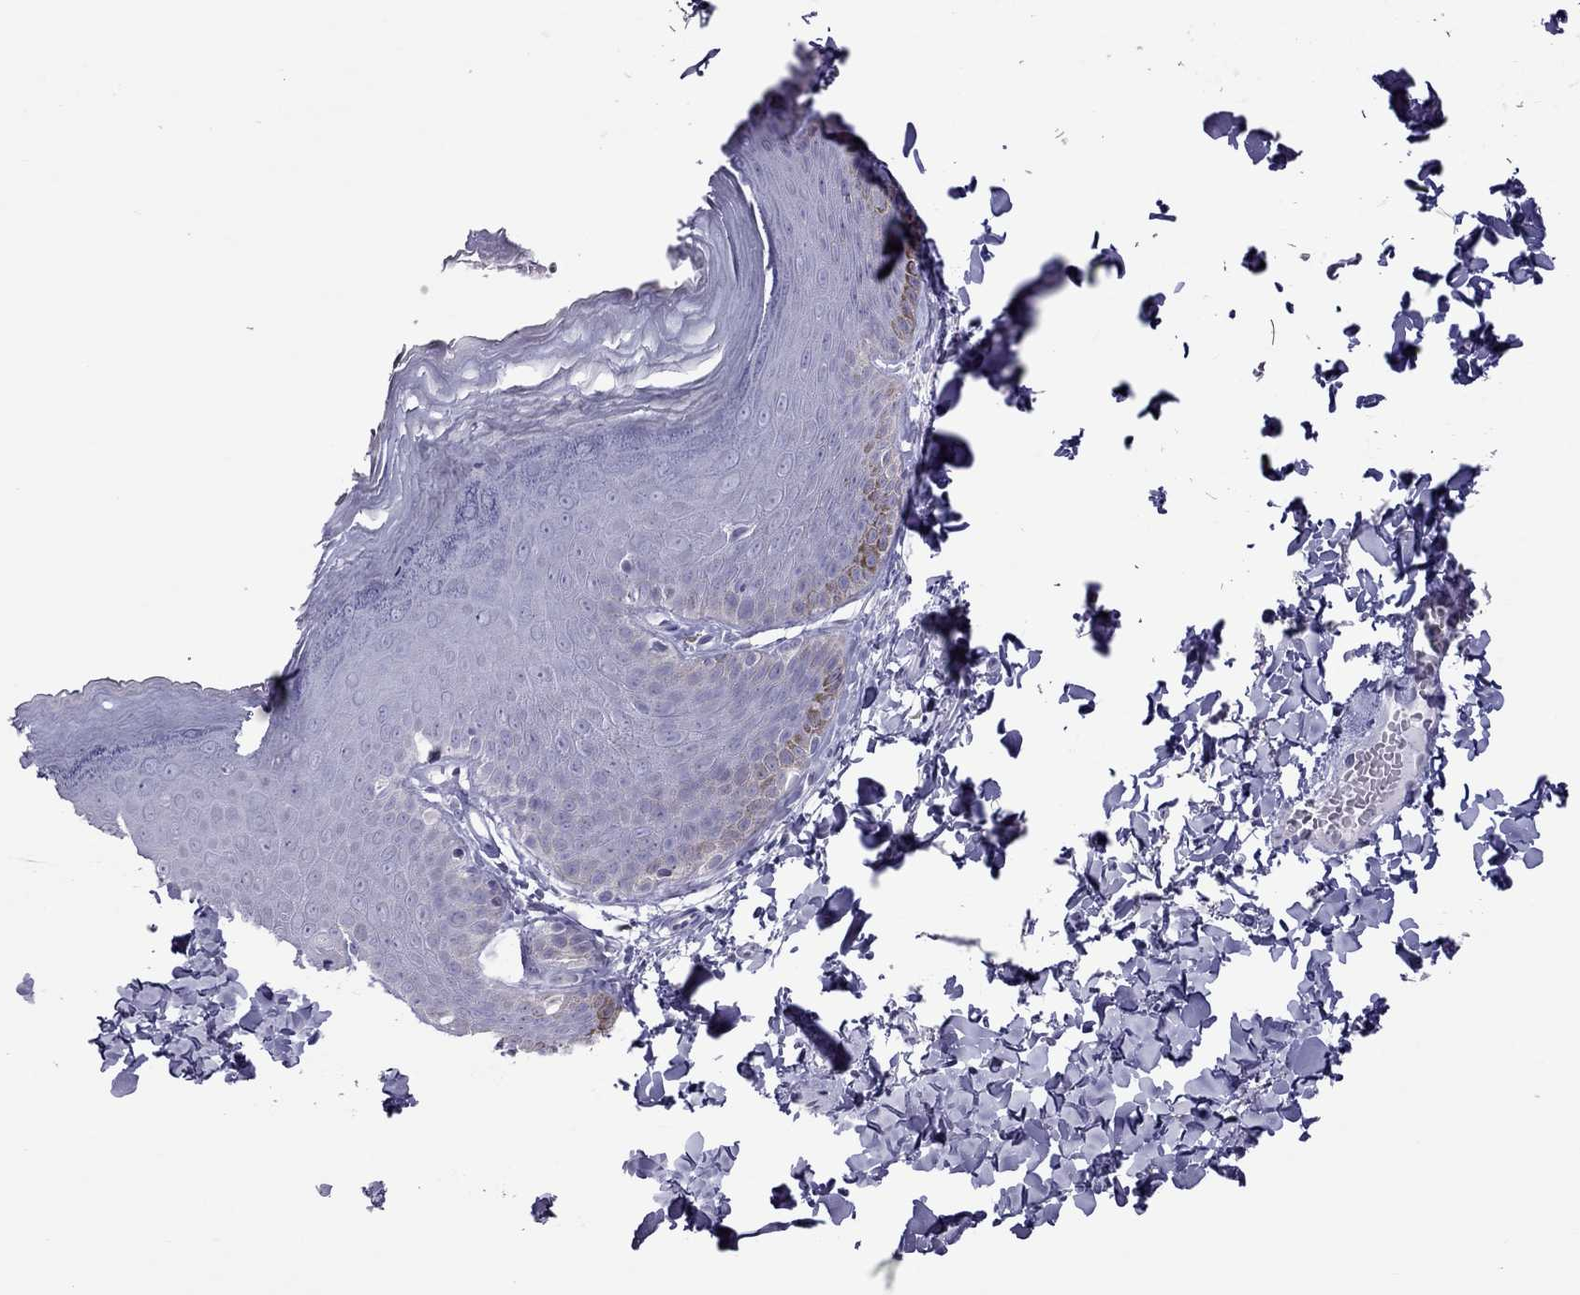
{"staining": {"intensity": "negative", "quantity": "none", "location": "none"}, "tissue": "skin", "cell_type": "Epidermal cells", "image_type": "normal", "snomed": [{"axis": "morphology", "description": "Normal tissue, NOS"}, {"axis": "topography", "description": "Anal"}], "caption": "This is an immunohistochemistry histopathology image of benign human skin. There is no expression in epidermal cells.", "gene": "TEX14", "patient": {"sex": "male", "age": 53}}